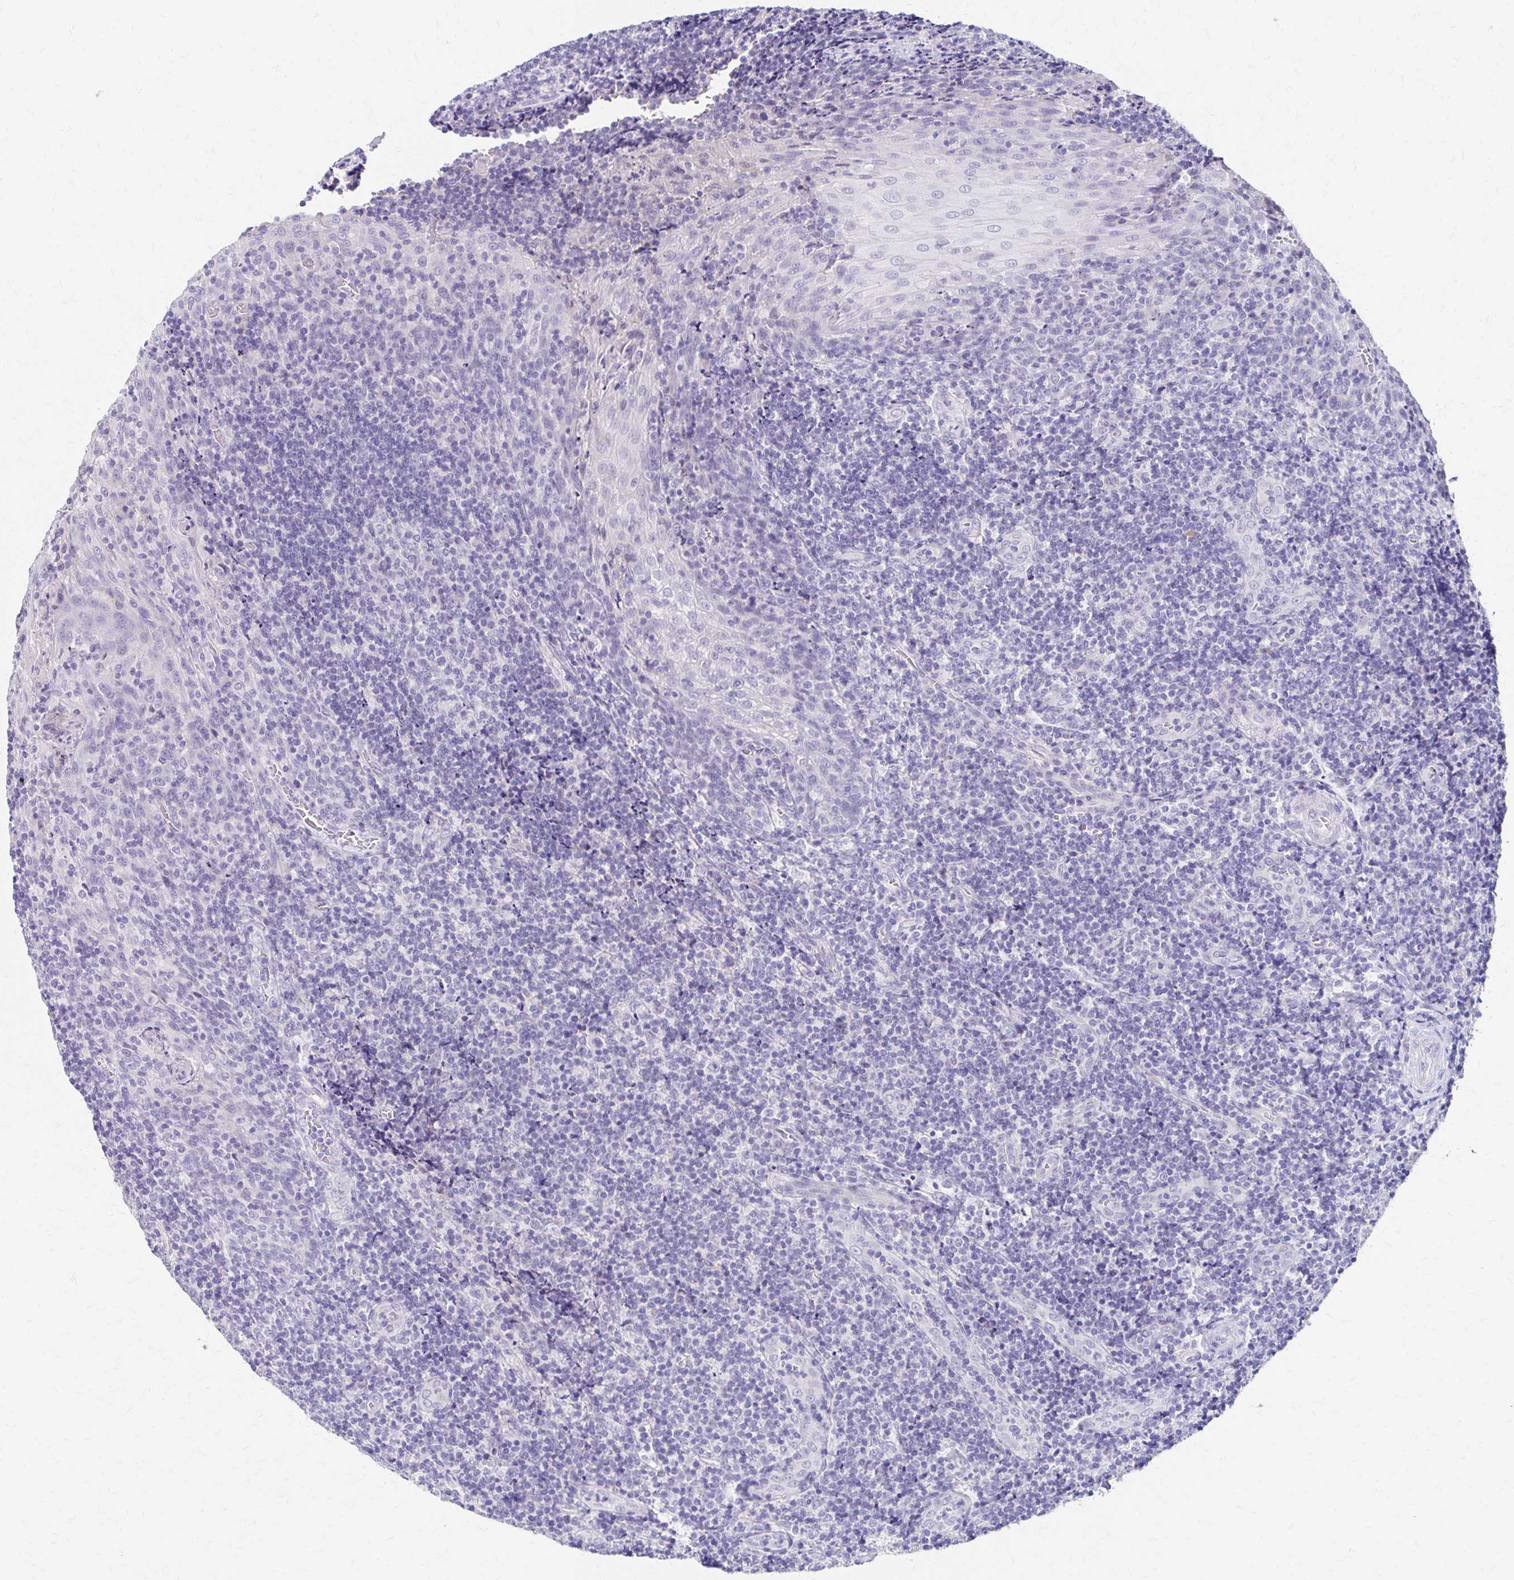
{"staining": {"intensity": "negative", "quantity": "none", "location": "none"}, "tissue": "tonsil", "cell_type": "Germinal center cells", "image_type": "normal", "snomed": [{"axis": "morphology", "description": "Normal tissue, NOS"}, {"axis": "topography", "description": "Tonsil"}], "caption": "A histopathology image of tonsil stained for a protein demonstrates no brown staining in germinal center cells.", "gene": "AZGP1", "patient": {"sex": "male", "age": 17}}